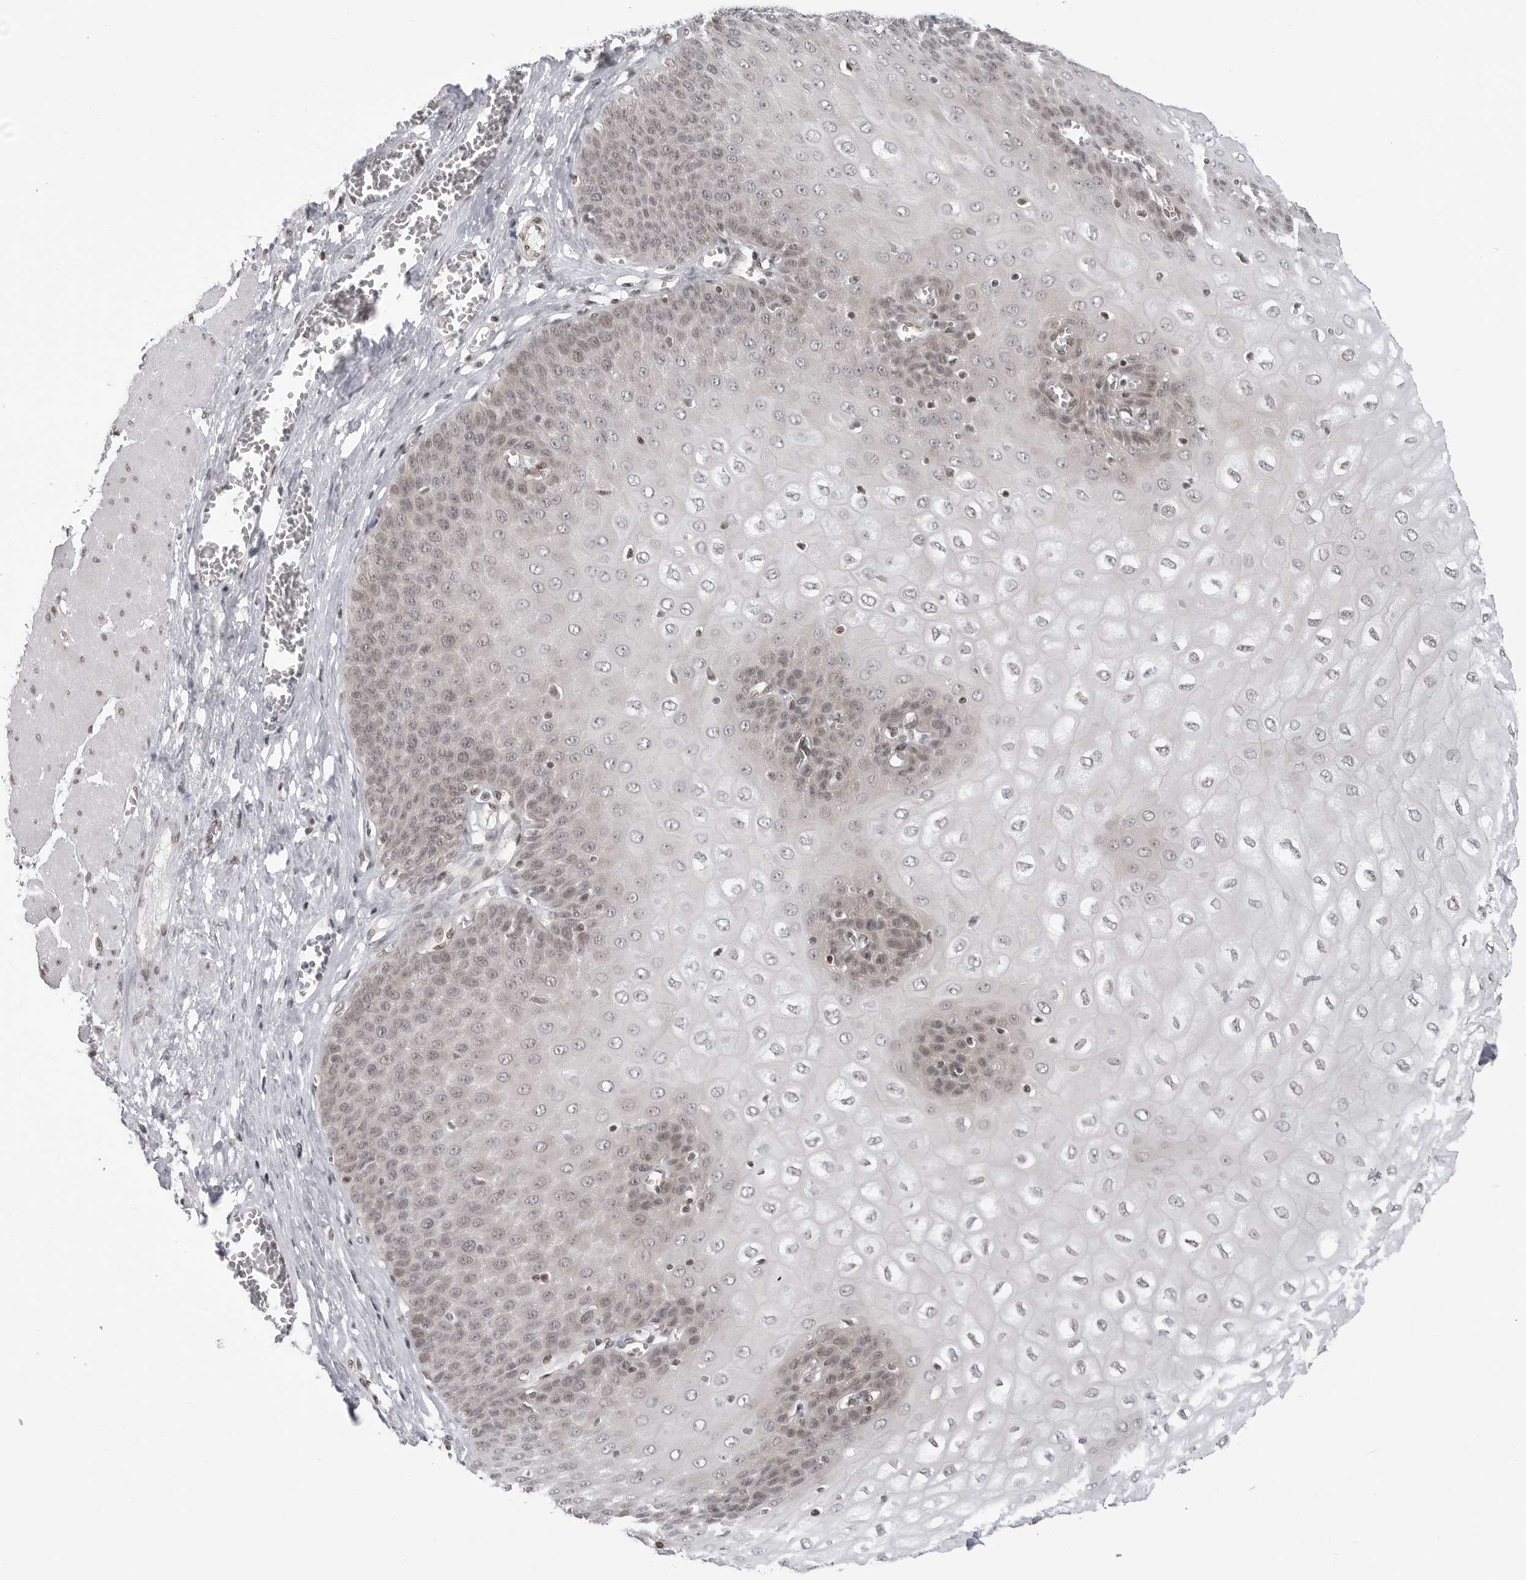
{"staining": {"intensity": "moderate", "quantity": "<25%", "location": "cytoplasmic/membranous,nuclear"}, "tissue": "esophagus", "cell_type": "Squamous epithelial cells", "image_type": "normal", "snomed": [{"axis": "morphology", "description": "Normal tissue, NOS"}, {"axis": "topography", "description": "Esophagus"}], "caption": "This histopathology image displays benign esophagus stained with IHC to label a protein in brown. The cytoplasmic/membranous,nuclear of squamous epithelial cells show moderate positivity for the protein. Nuclei are counter-stained blue.", "gene": "C8orf33", "patient": {"sex": "male", "age": 60}}